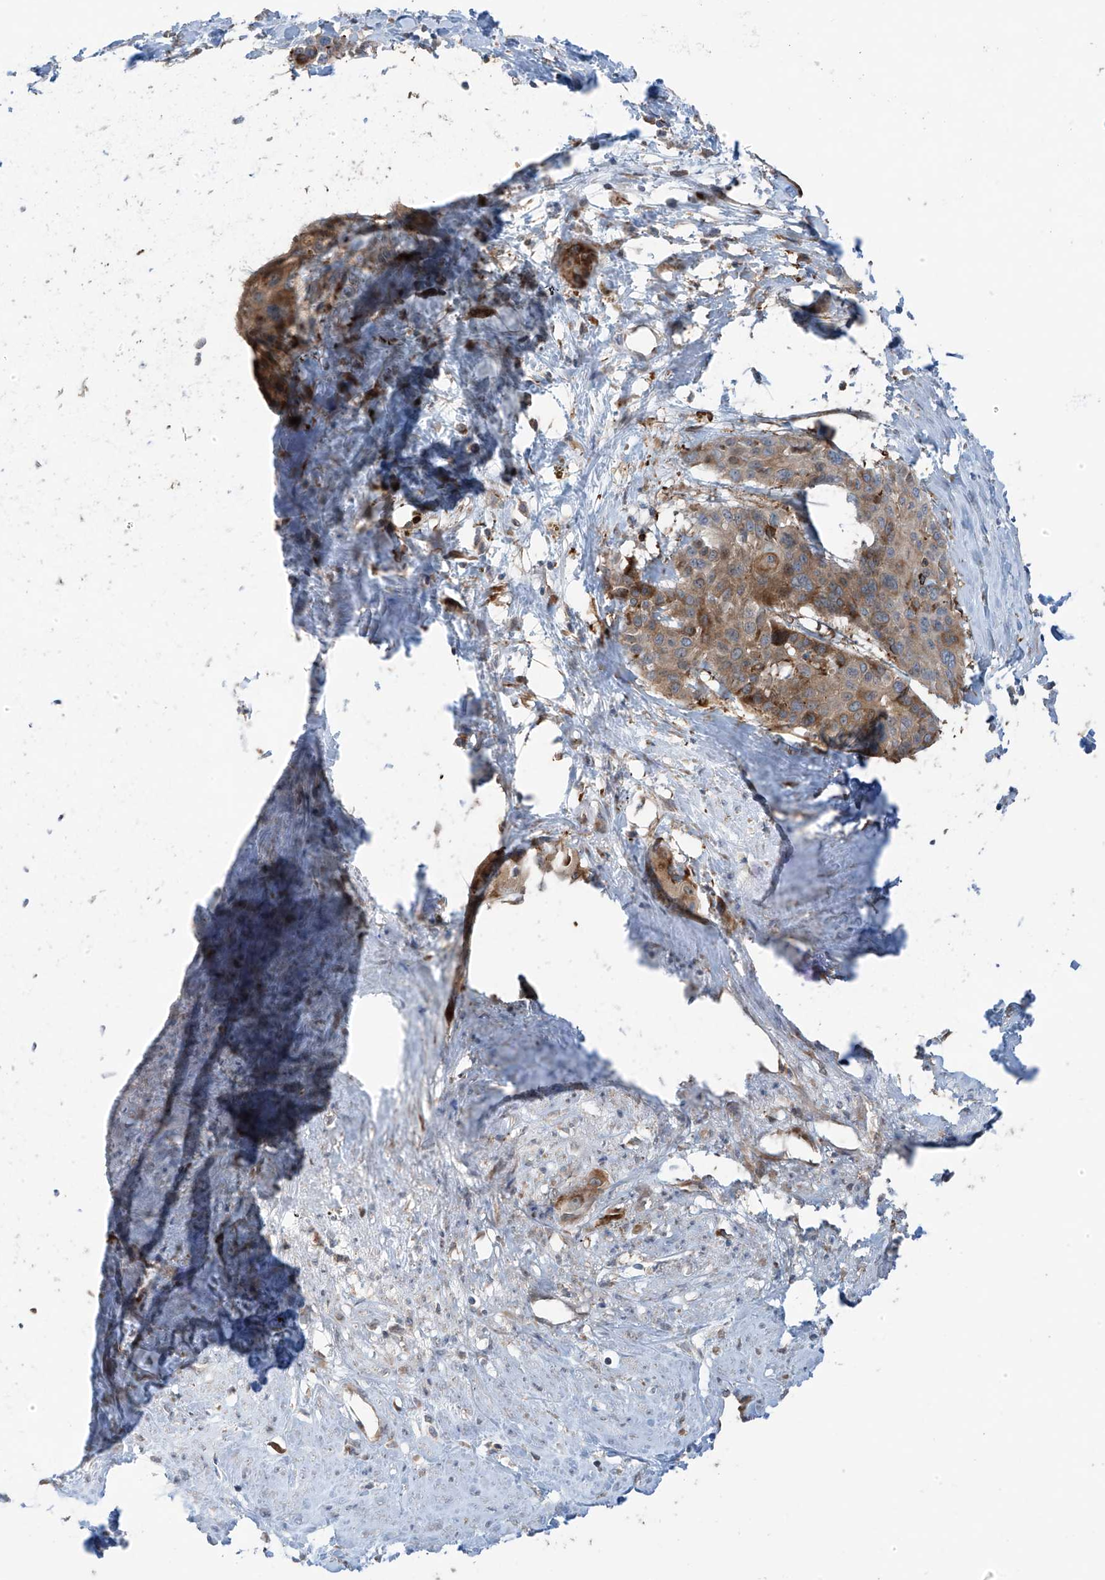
{"staining": {"intensity": "moderate", "quantity": ">75%", "location": "cytoplasmic/membranous"}, "tissue": "cervical cancer", "cell_type": "Tumor cells", "image_type": "cancer", "snomed": [{"axis": "morphology", "description": "Squamous cell carcinoma, NOS"}, {"axis": "topography", "description": "Cervix"}], "caption": "The micrograph displays staining of cervical cancer, revealing moderate cytoplasmic/membranous protein positivity (brown color) within tumor cells.", "gene": "SAMD3", "patient": {"sex": "female", "age": 57}}